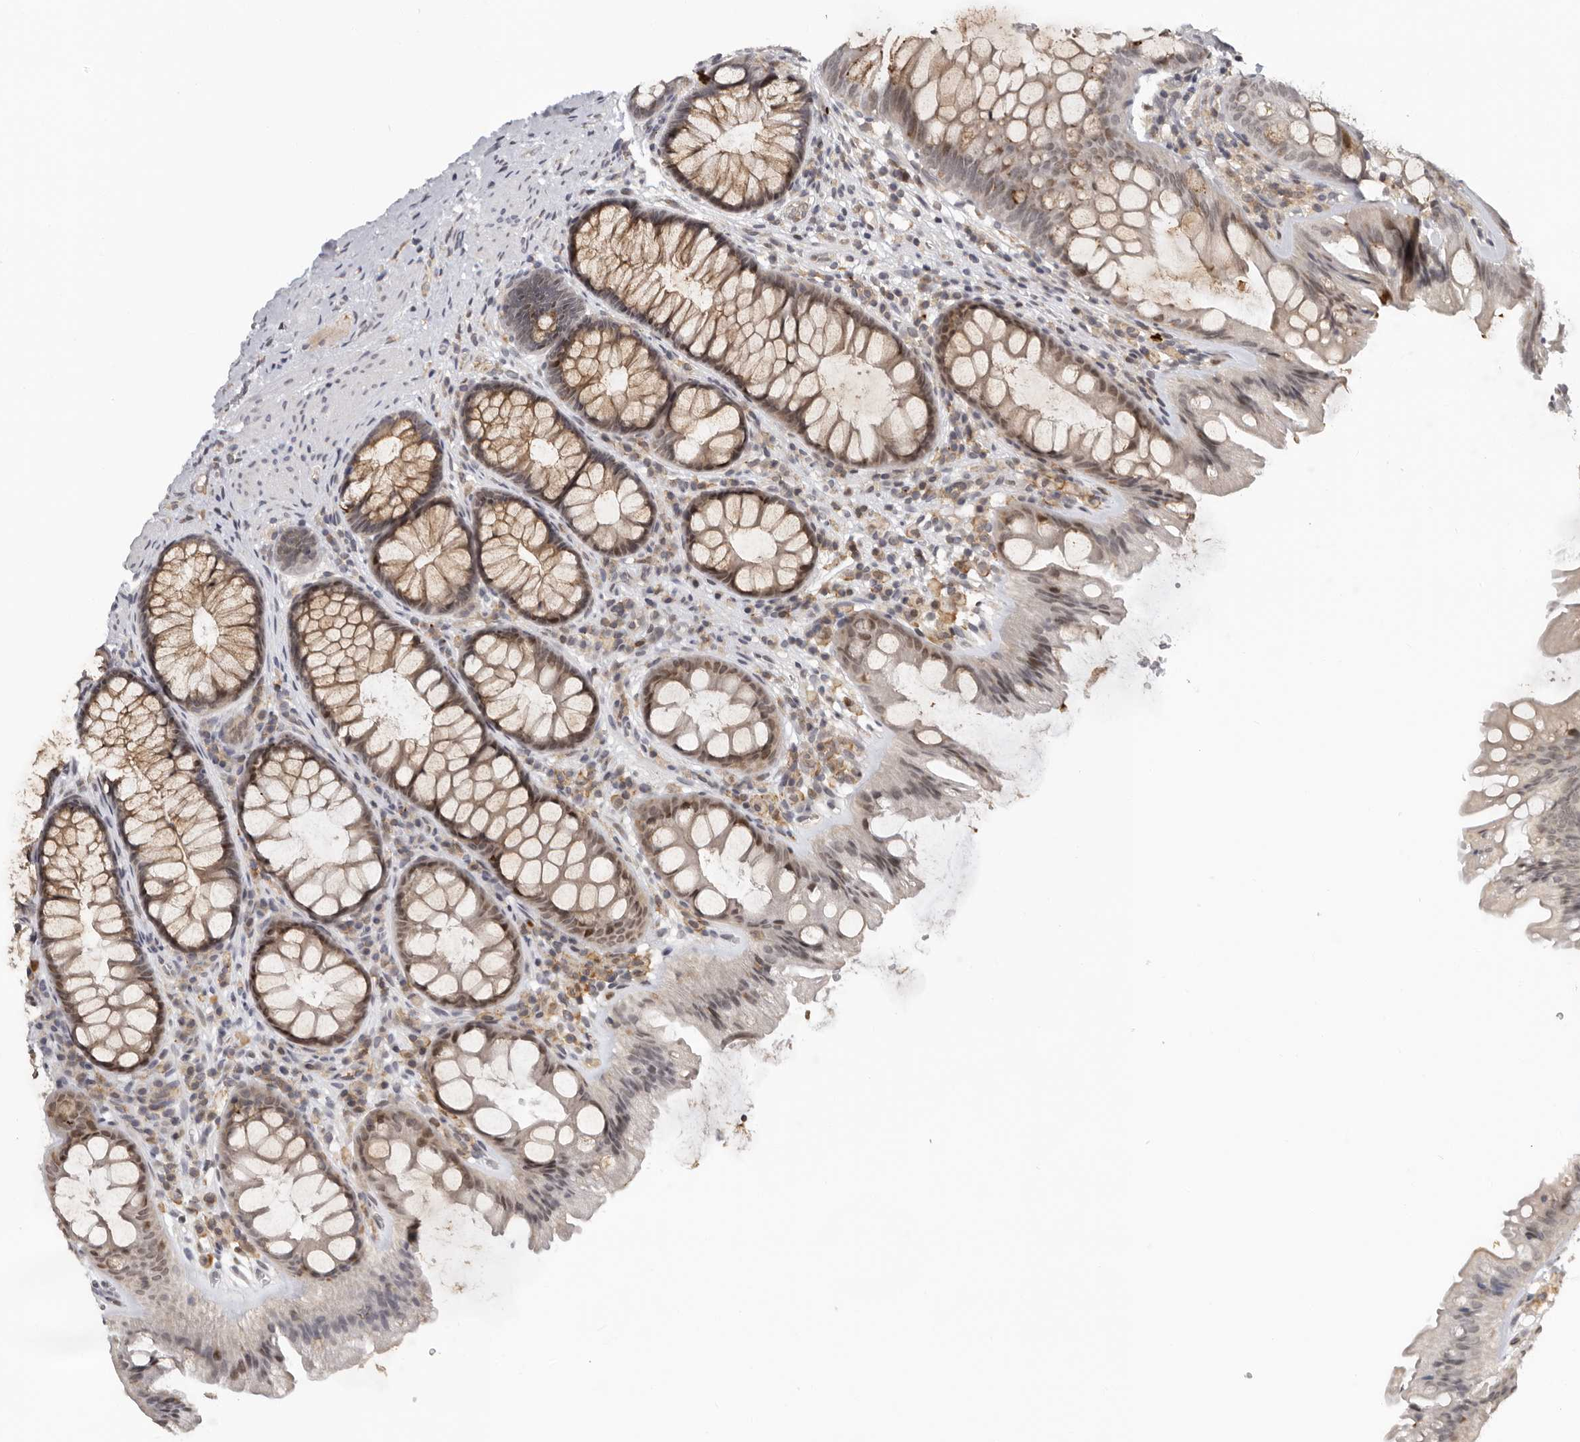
{"staining": {"intensity": "negative", "quantity": "none", "location": "none"}, "tissue": "colon", "cell_type": "Endothelial cells", "image_type": "normal", "snomed": [{"axis": "morphology", "description": "Normal tissue, NOS"}, {"axis": "topography", "description": "Colon"}], "caption": "Histopathology image shows no significant protein staining in endothelial cells of benign colon.", "gene": "KIF2B", "patient": {"sex": "female", "age": 62}}